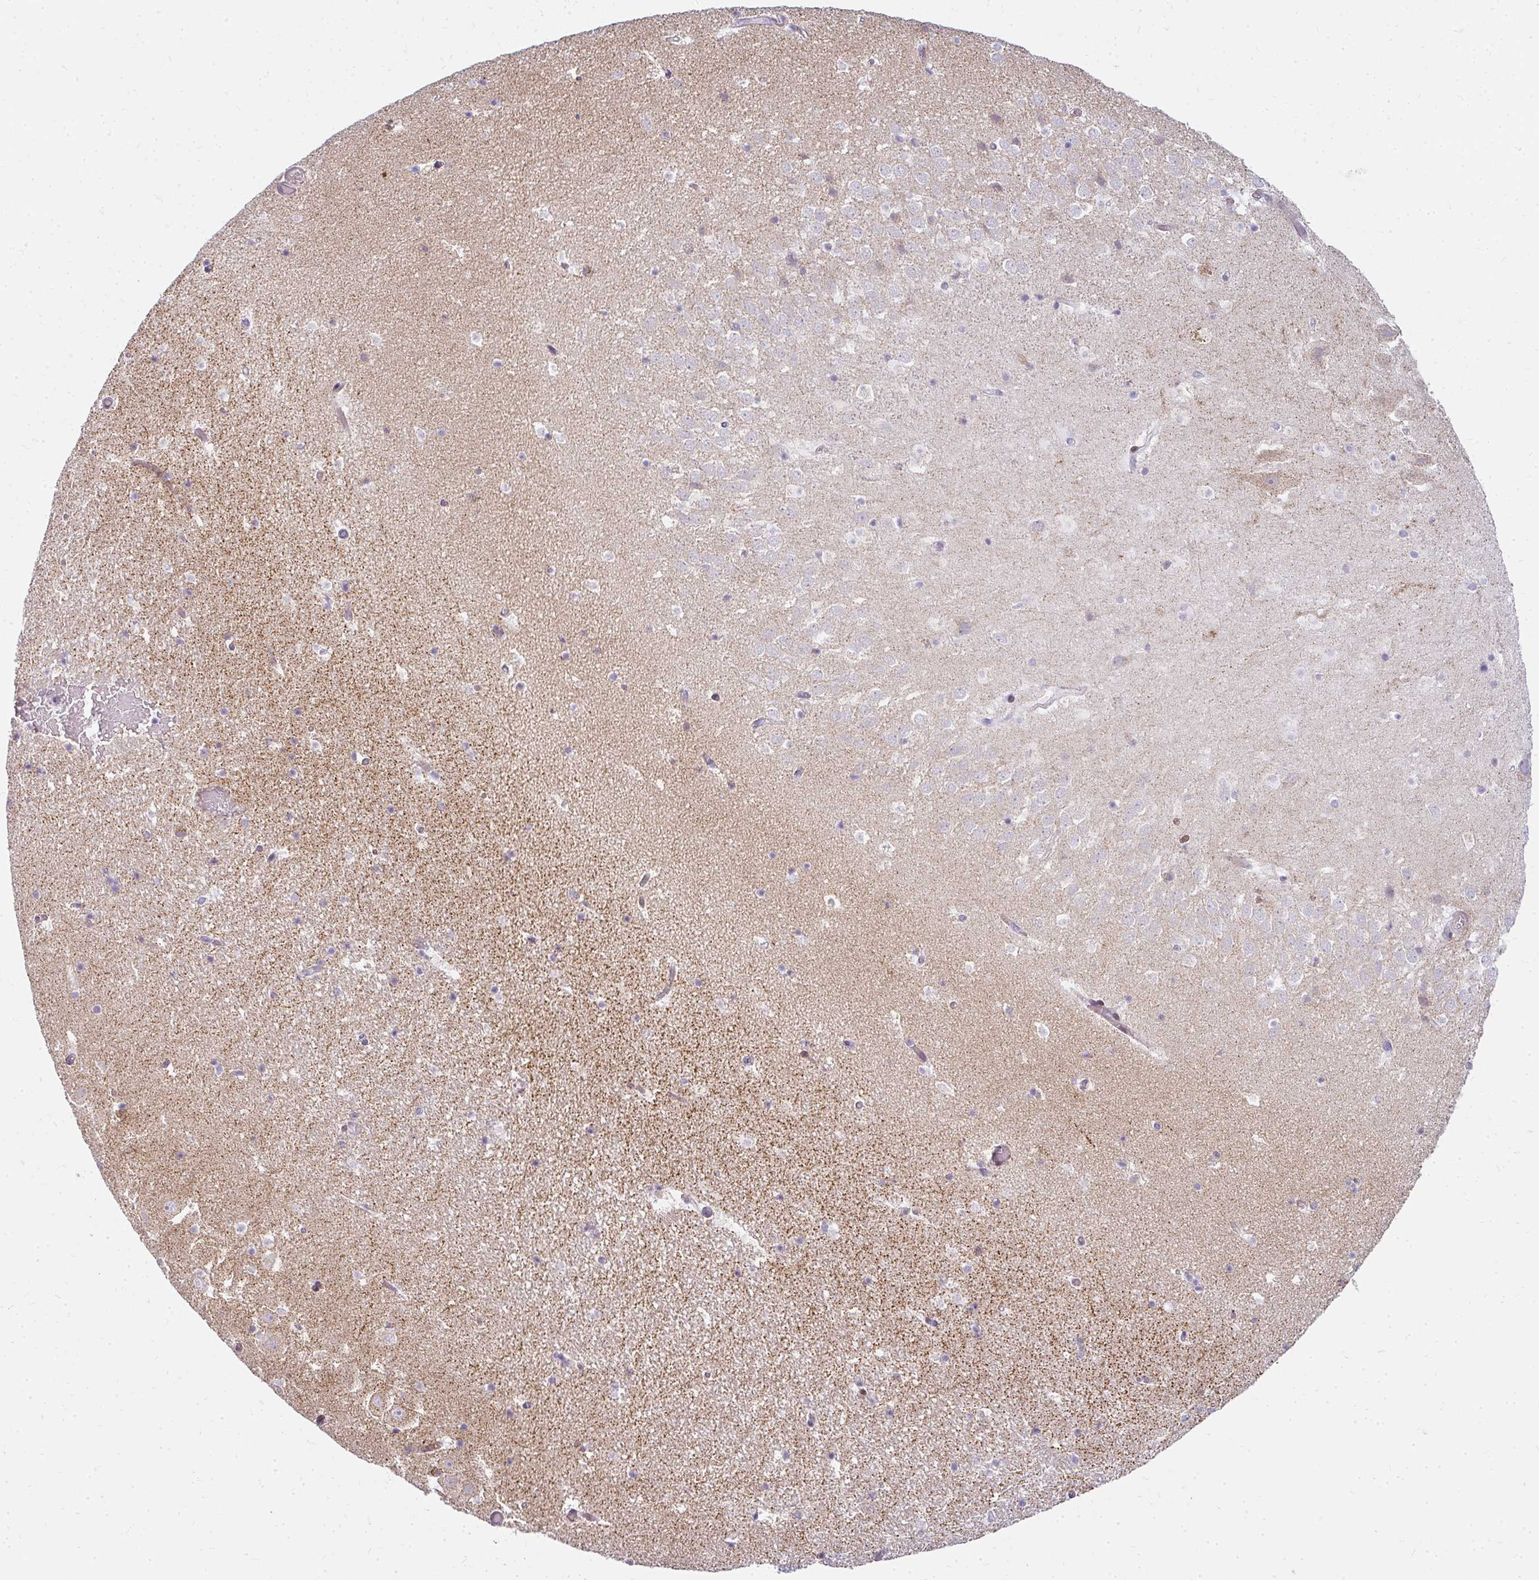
{"staining": {"intensity": "negative", "quantity": "none", "location": "none"}, "tissue": "hippocampus", "cell_type": "Glial cells", "image_type": "normal", "snomed": [{"axis": "morphology", "description": "Normal tissue, NOS"}, {"axis": "topography", "description": "Hippocampus"}], "caption": "Hippocampus was stained to show a protein in brown. There is no significant expression in glial cells. Nuclei are stained in blue.", "gene": "PLA2G5", "patient": {"sex": "female", "age": 42}}